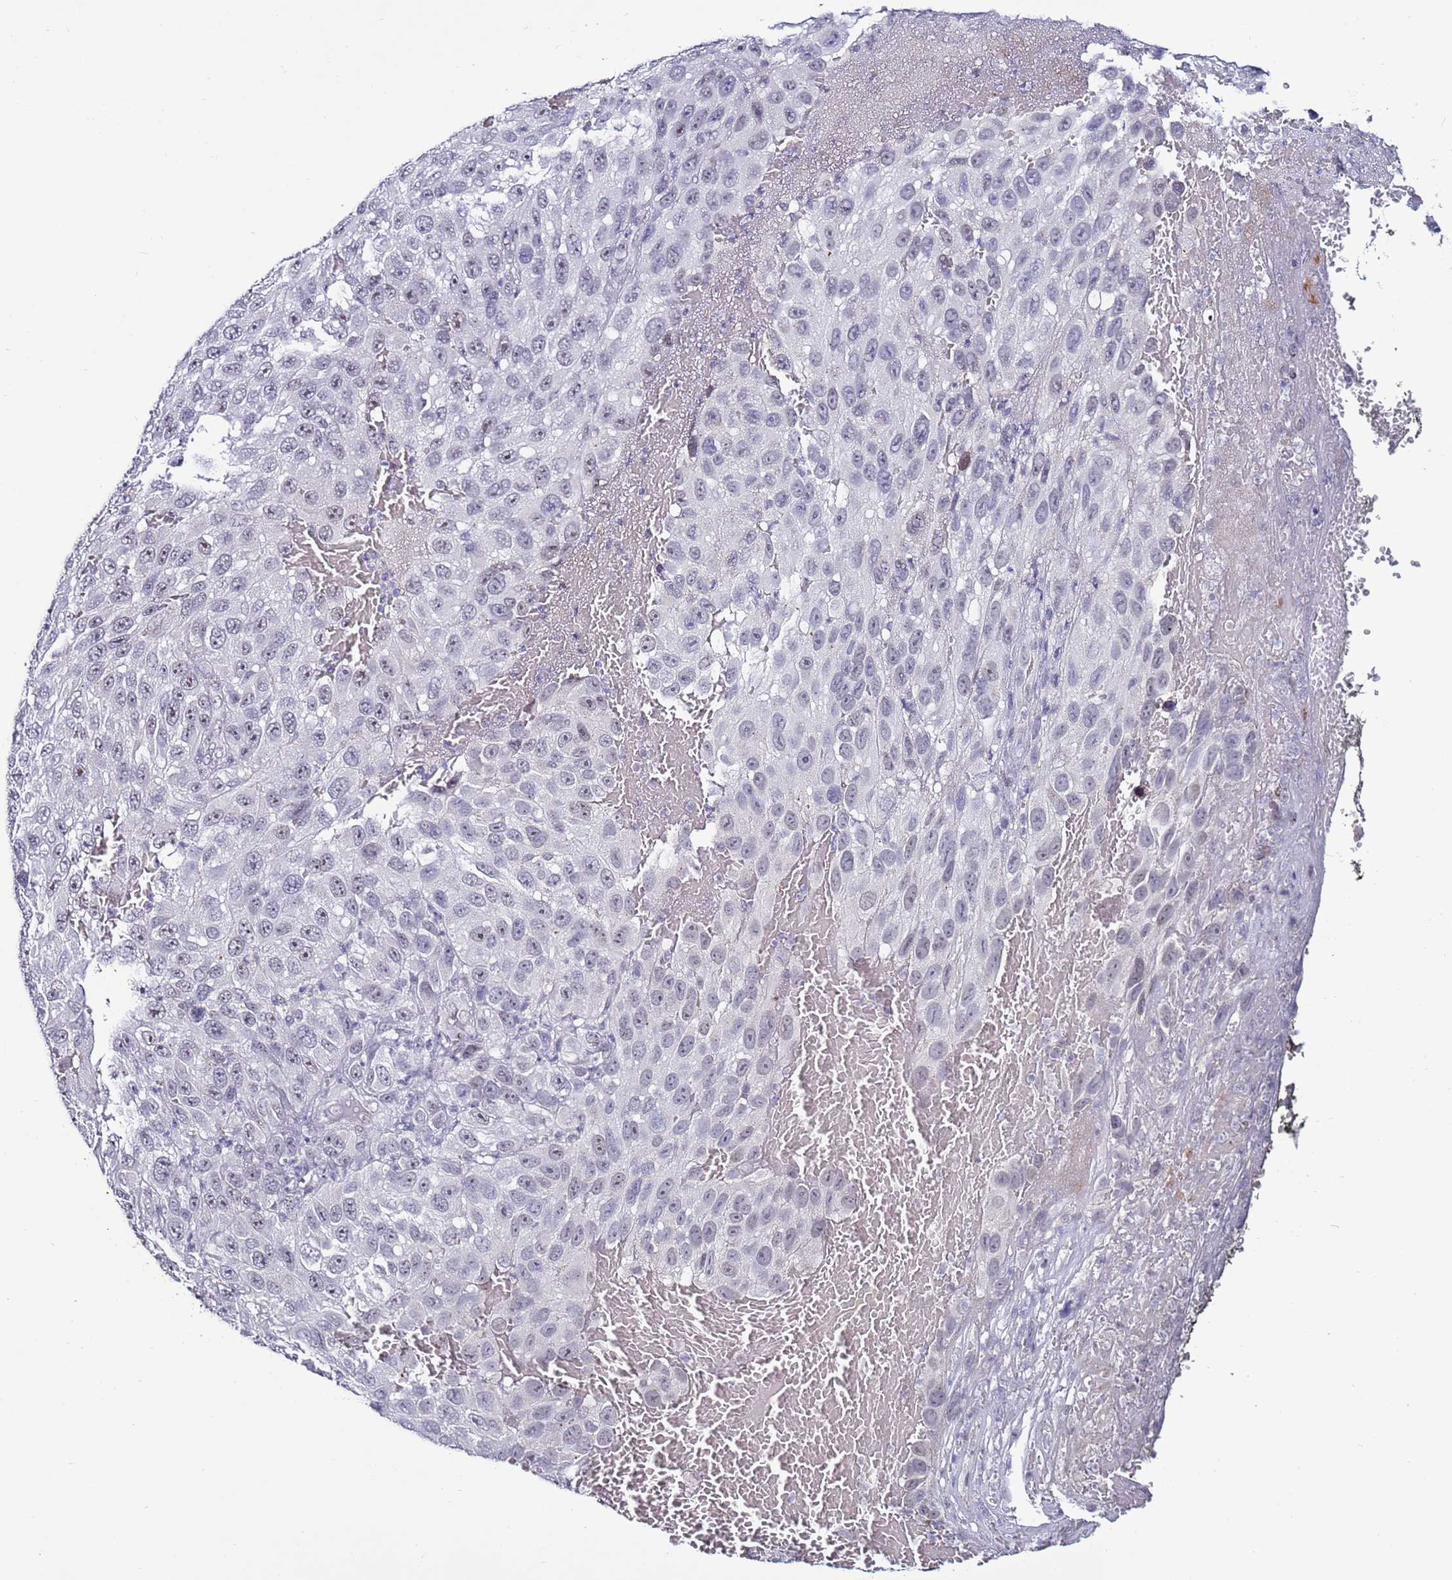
{"staining": {"intensity": "negative", "quantity": "none", "location": "none"}, "tissue": "melanoma", "cell_type": "Tumor cells", "image_type": "cancer", "snomed": [{"axis": "morphology", "description": "Normal tissue, NOS"}, {"axis": "morphology", "description": "Malignant melanoma, NOS"}, {"axis": "topography", "description": "Skin"}], "caption": "Protein analysis of malignant melanoma exhibits no significant expression in tumor cells.", "gene": "PSMA7", "patient": {"sex": "female", "age": 96}}